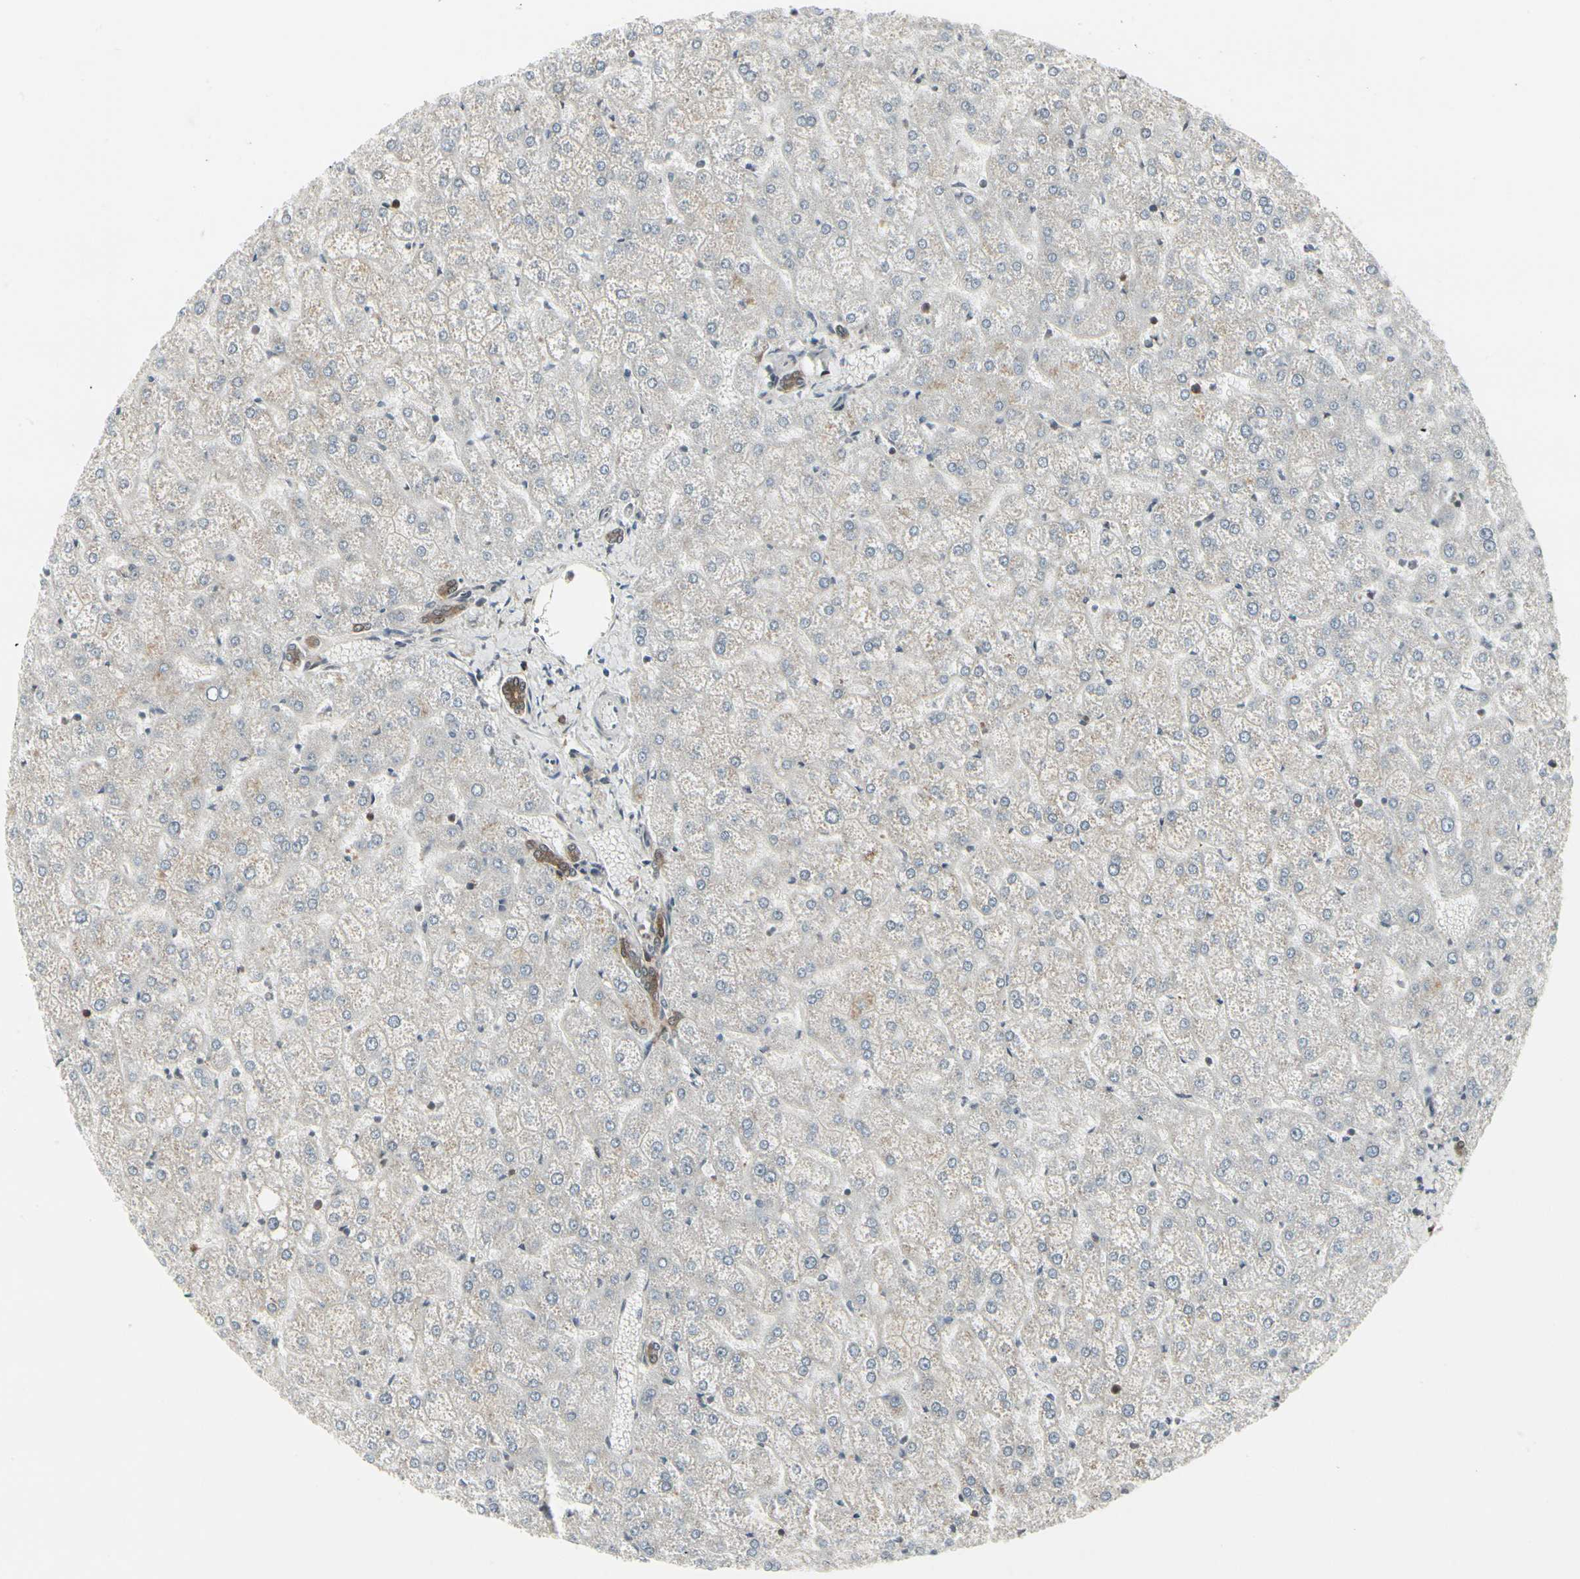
{"staining": {"intensity": "moderate", "quantity": ">75%", "location": "cytoplasmic/membranous"}, "tissue": "liver", "cell_type": "Cholangiocytes", "image_type": "normal", "snomed": [{"axis": "morphology", "description": "Normal tissue, NOS"}, {"axis": "topography", "description": "Liver"}], "caption": "A brown stain shows moderate cytoplasmic/membranous expression of a protein in cholangiocytes of benign liver.", "gene": "IGFBP6", "patient": {"sex": "female", "age": 32}}